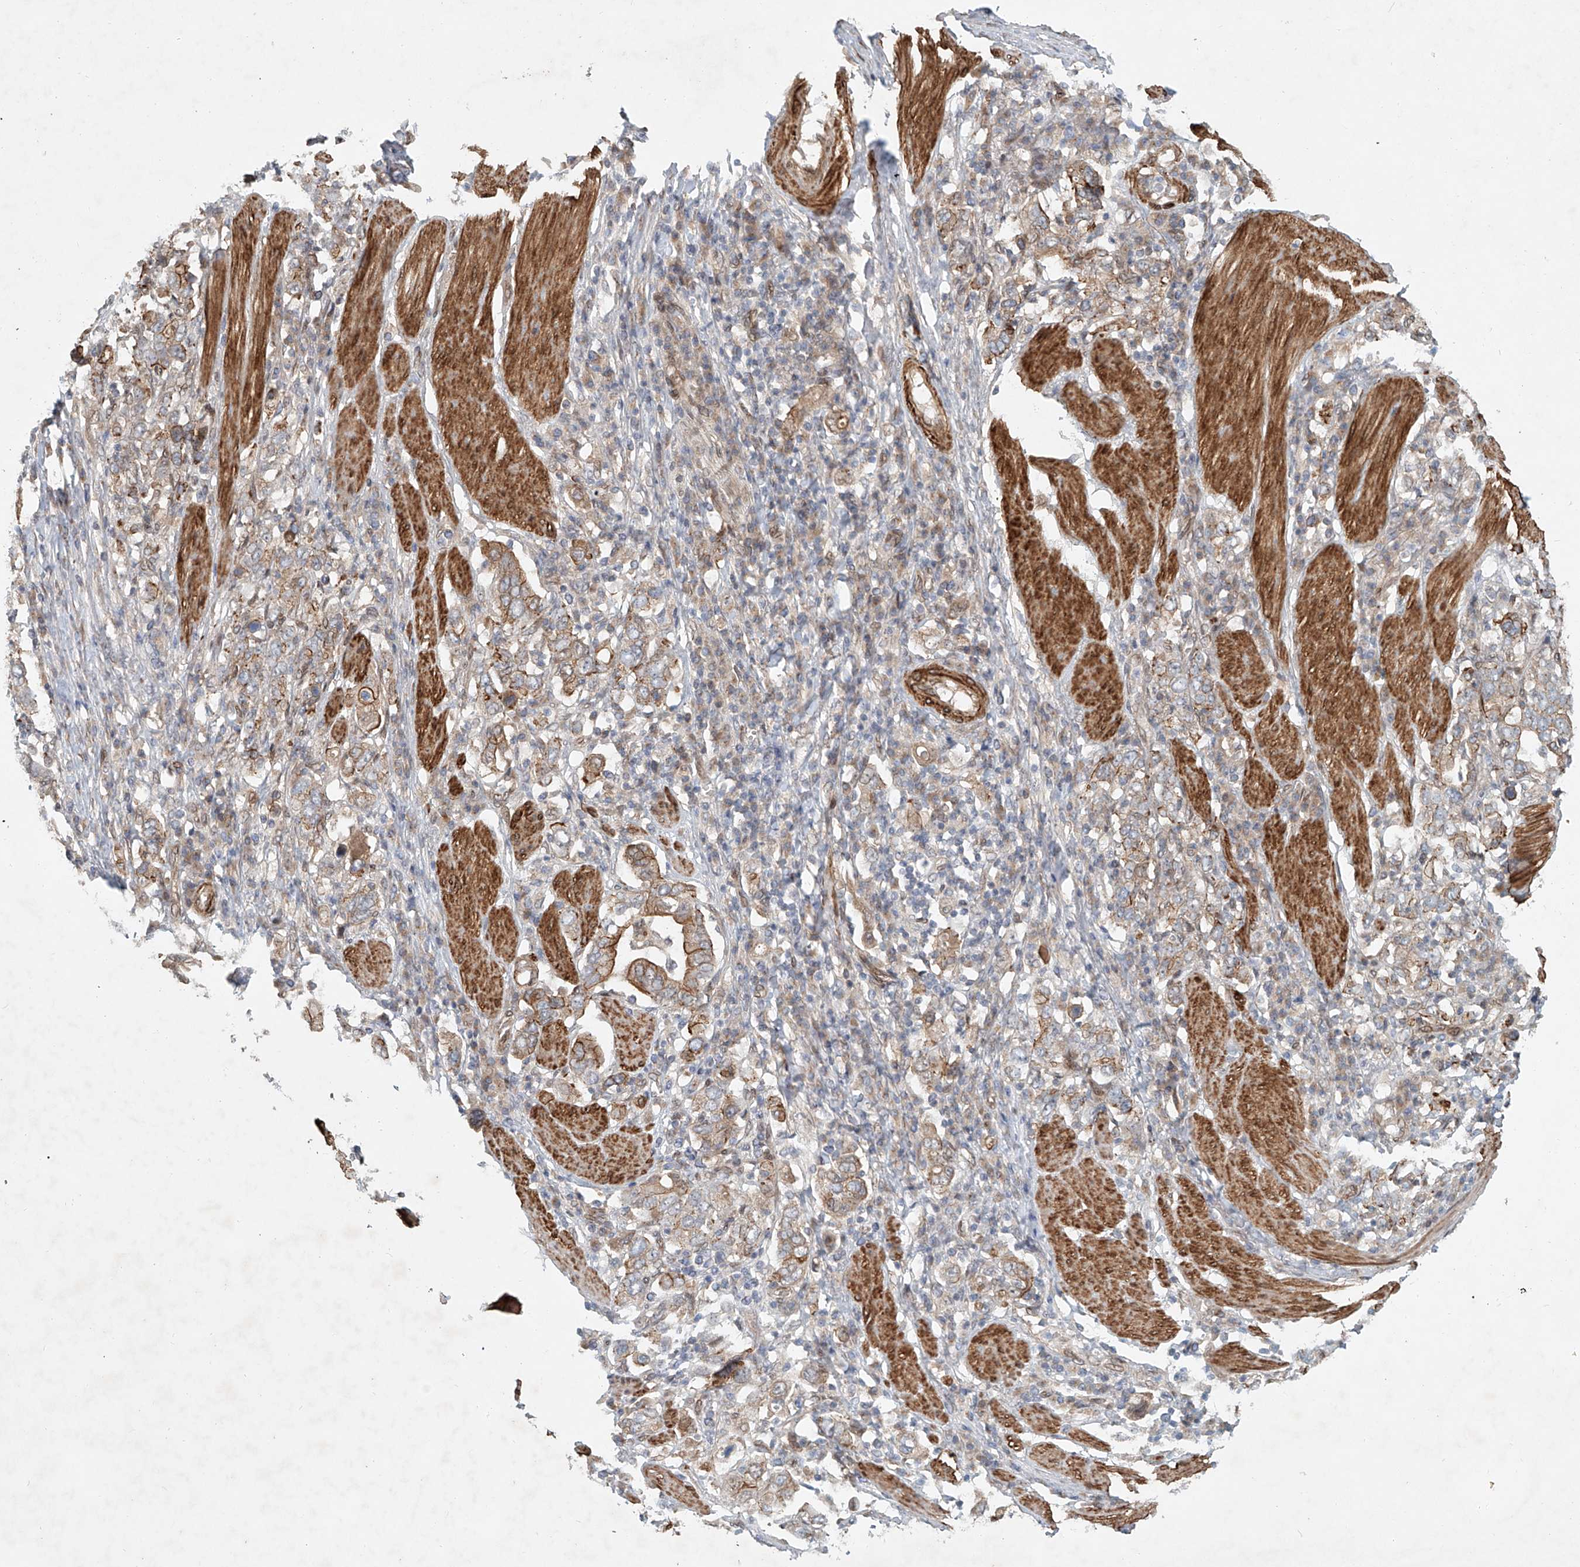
{"staining": {"intensity": "moderate", "quantity": "25%-75%", "location": "cytoplasmic/membranous"}, "tissue": "stomach cancer", "cell_type": "Tumor cells", "image_type": "cancer", "snomed": [{"axis": "morphology", "description": "Adenocarcinoma, NOS"}, {"axis": "topography", "description": "Stomach, upper"}], "caption": "This micrograph displays adenocarcinoma (stomach) stained with IHC to label a protein in brown. The cytoplasmic/membranous of tumor cells show moderate positivity for the protein. Nuclei are counter-stained blue.", "gene": "SASH1", "patient": {"sex": "male", "age": 62}}